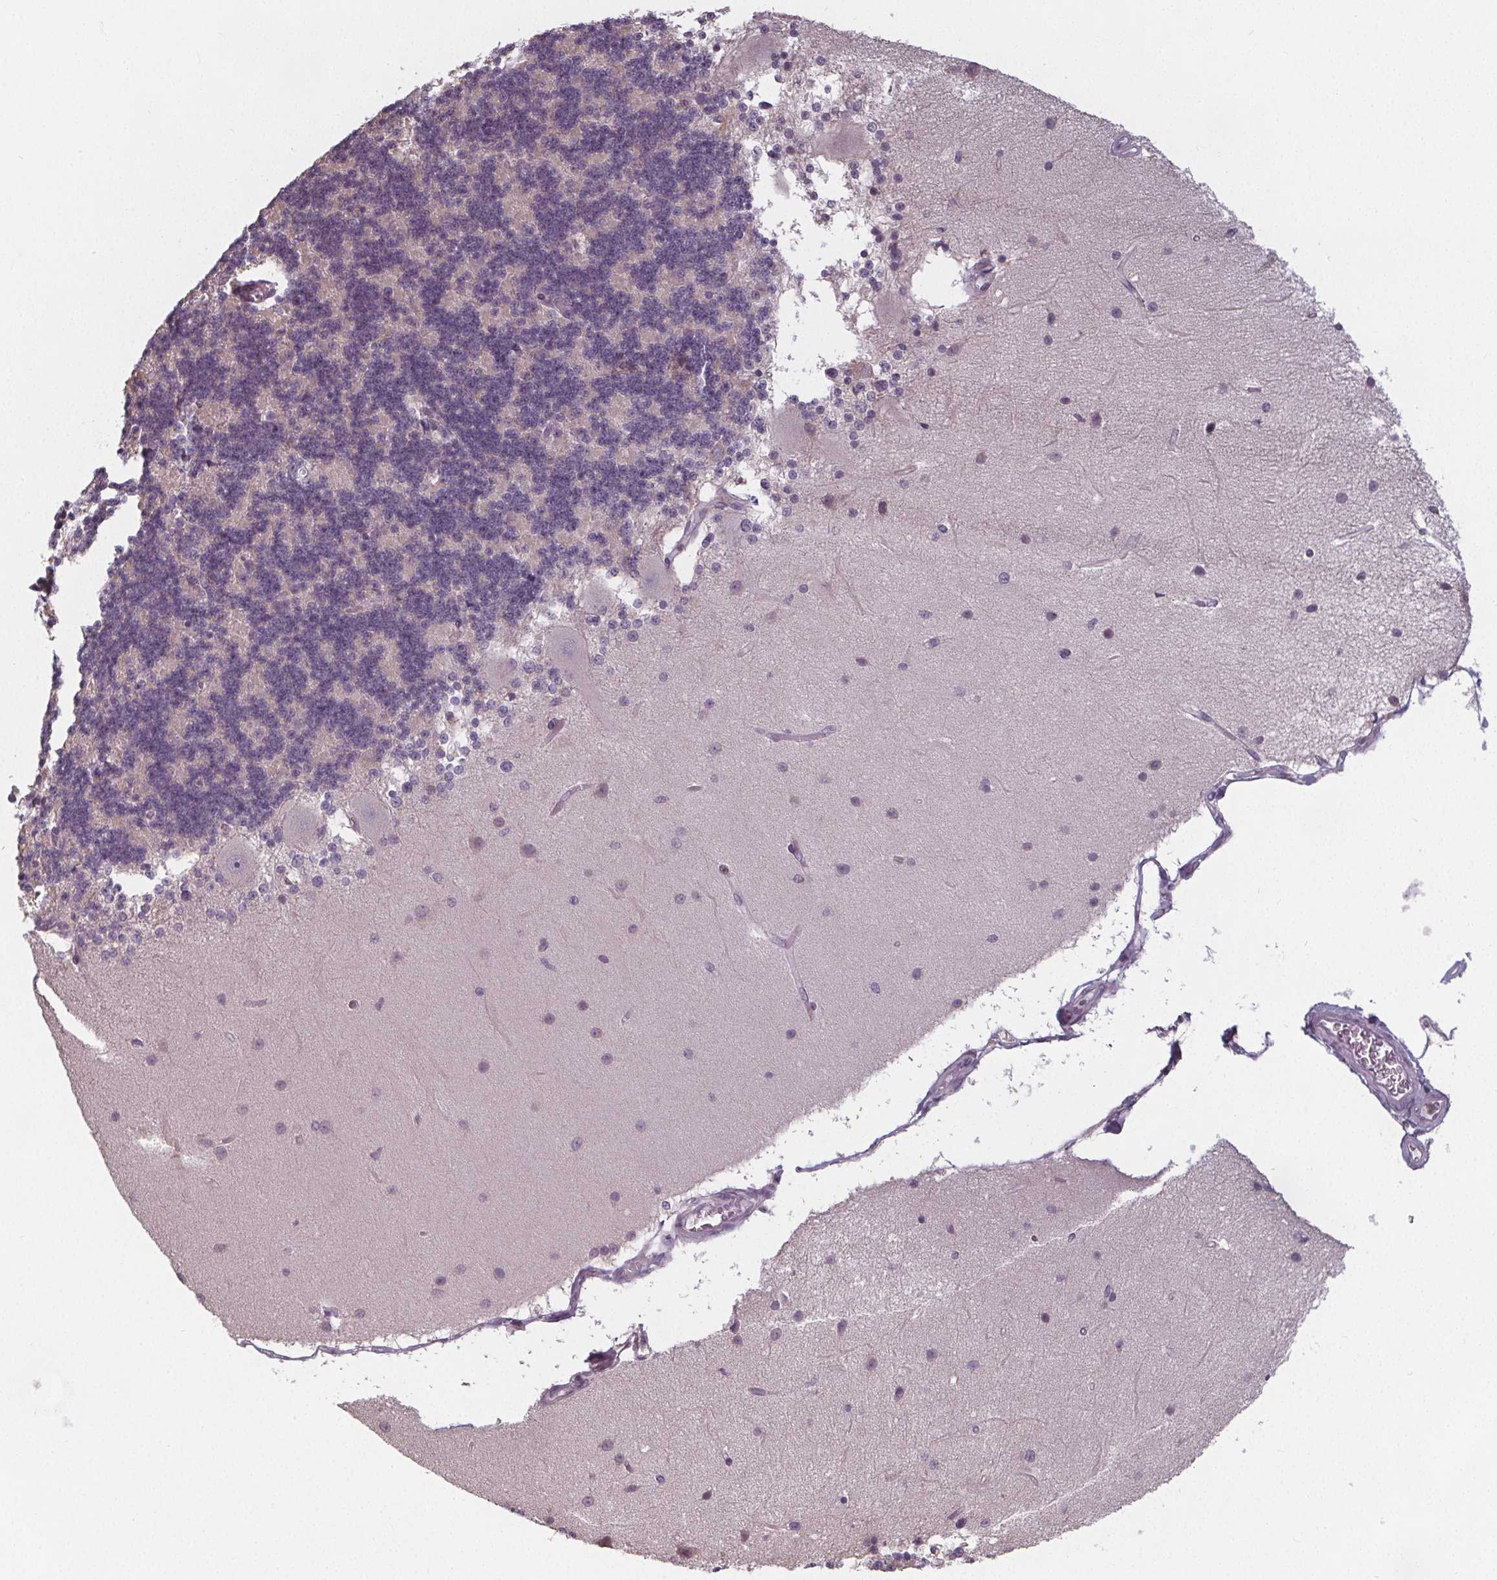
{"staining": {"intensity": "negative", "quantity": "none", "location": "none"}, "tissue": "cerebellum", "cell_type": "Cells in granular layer", "image_type": "normal", "snomed": [{"axis": "morphology", "description": "Normal tissue, NOS"}, {"axis": "topography", "description": "Cerebellum"}], "caption": "Protein analysis of benign cerebellum displays no significant staining in cells in granular layer.", "gene": "SLC26A2", "patient": {"sex": "female", "age": 54}}